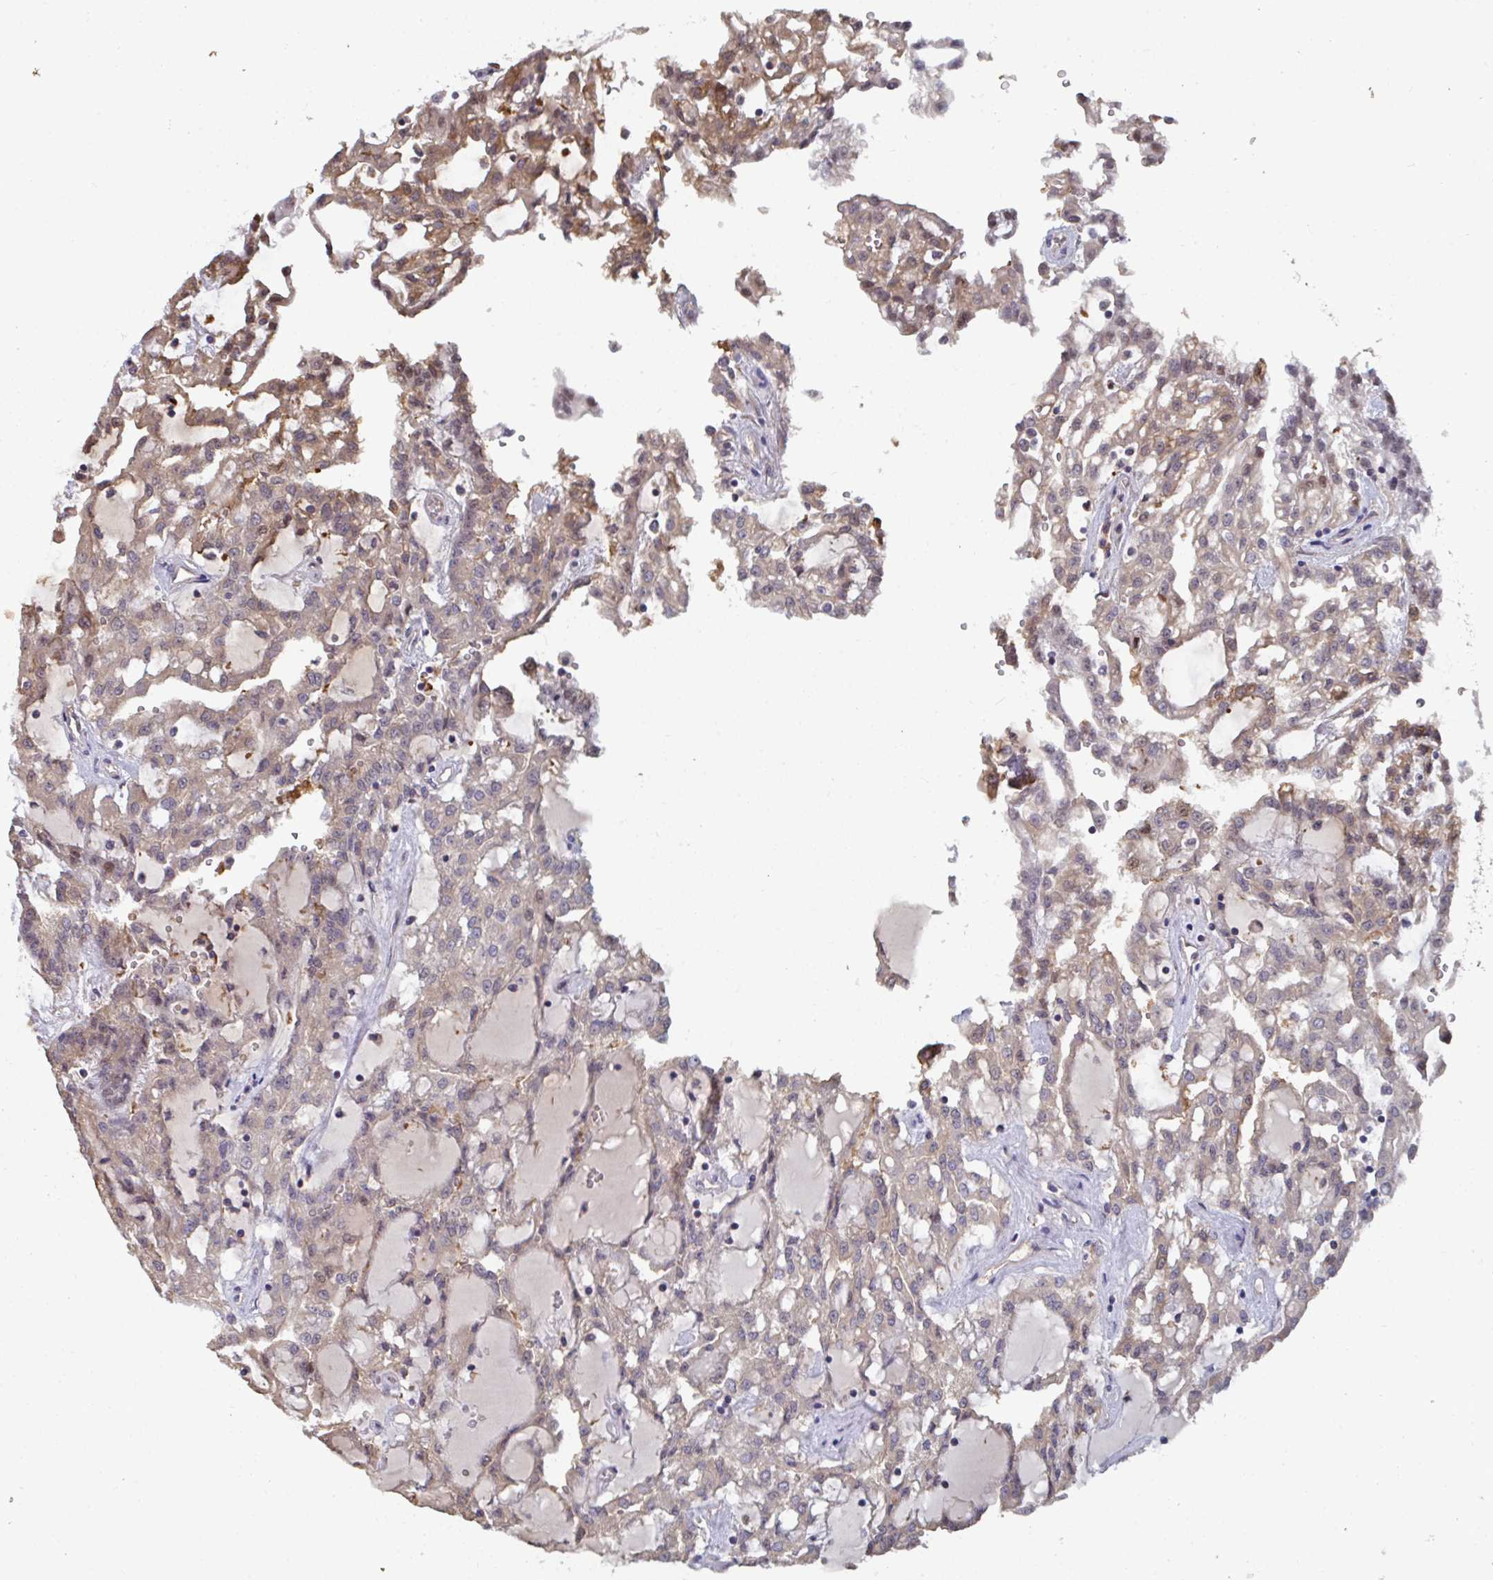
{"staining": {"intensity": "moderate", "quantity": "25%-75%", "location": "cytoplasmic/membranous"}, "tissue": "renal cancer", "cell_type": "Tumor cells", "image_type": "cancer", "snomed": [{"axis": "morphology", "description": "Adenocarcinoma, NOS"}, {"axis": "topography", "description": "Kidney"}], "caption": "This micrograph reveals immunohistochemistry (IHC) staining of renal cancer (adenocarcinoma), with medium moderate cytoplasmic/membranous positivity in about 25%-75% of tumor cells.", "gene": "TTC9C", "patient": {"sex": "male", "age": 63}}